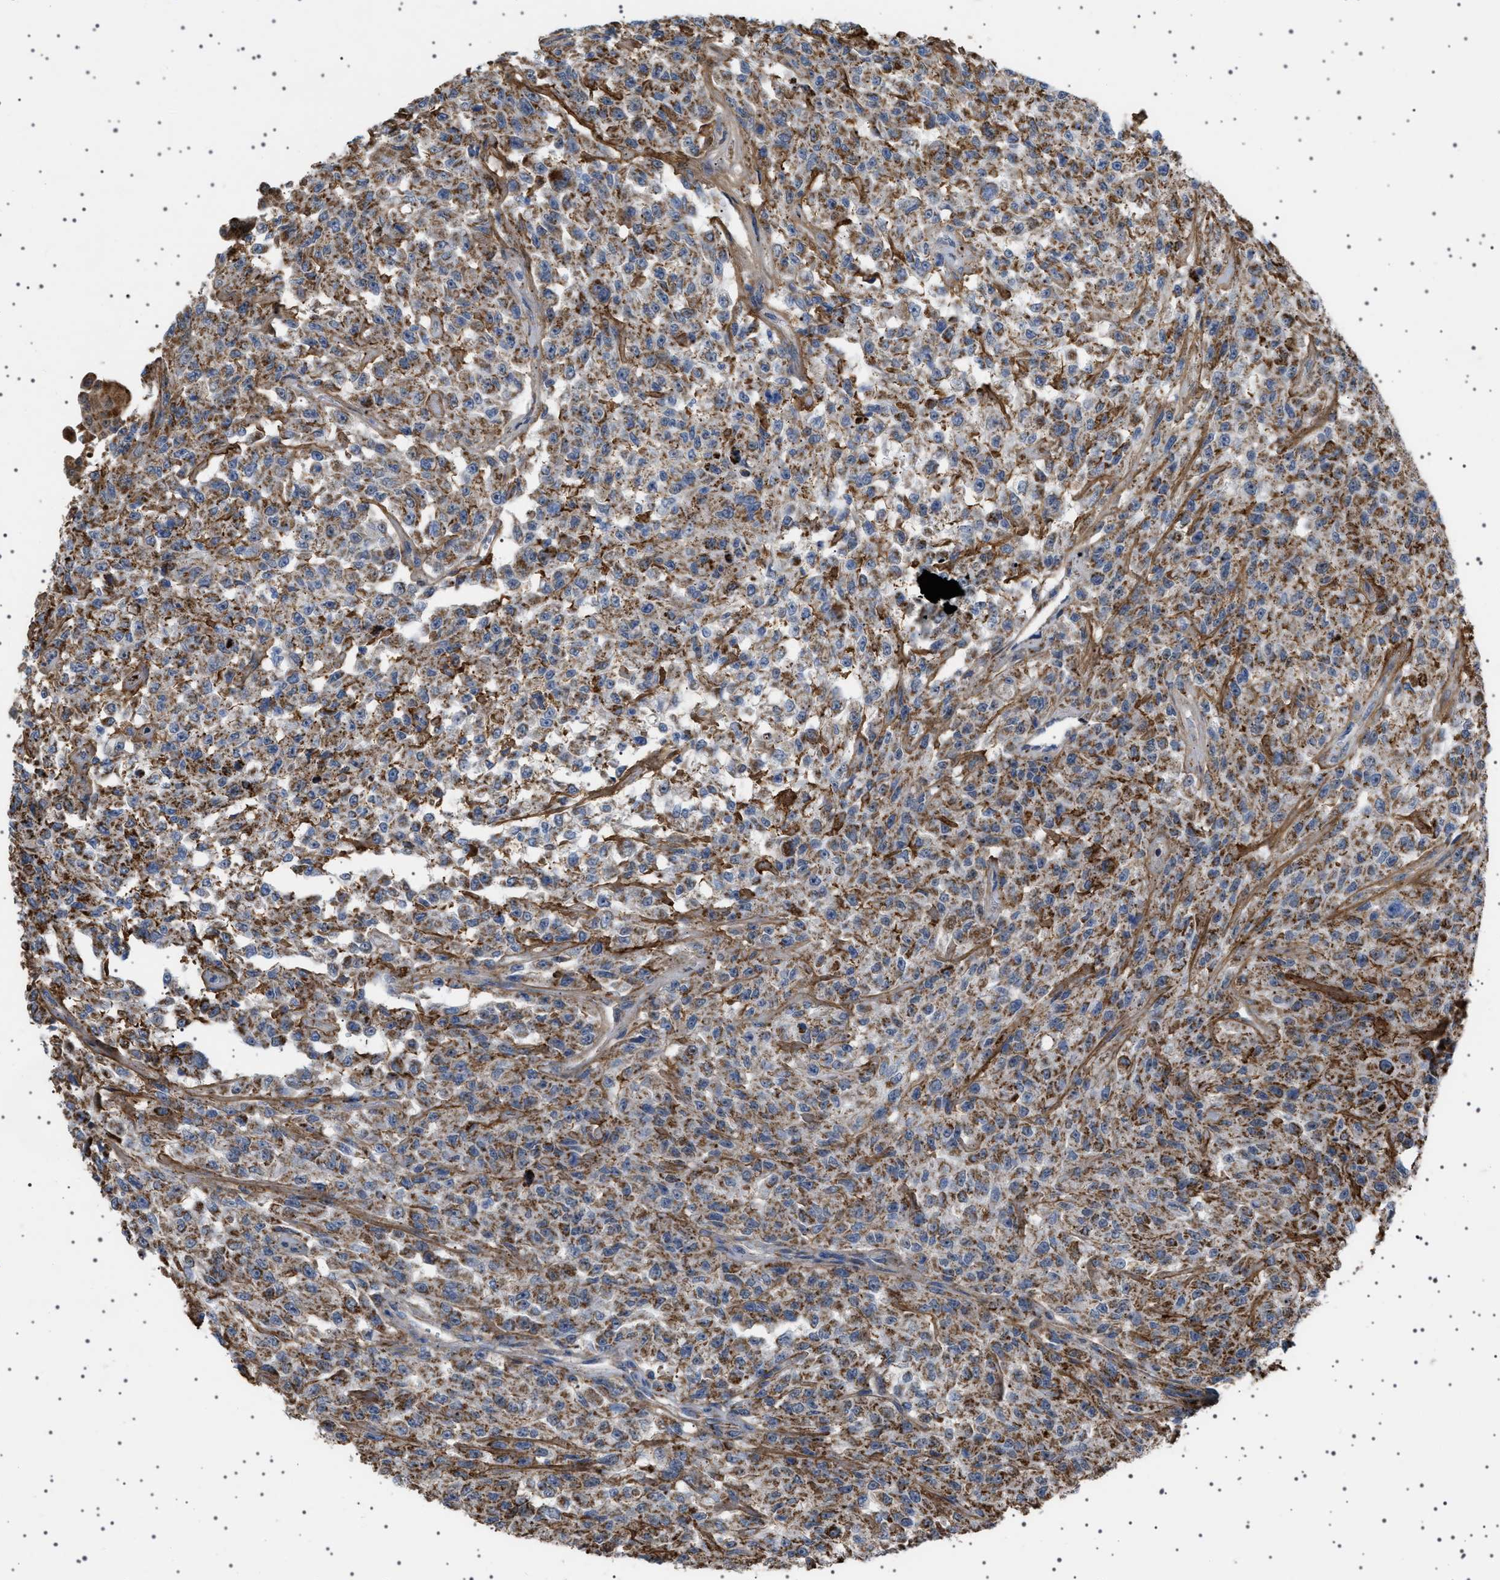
{"staining": {"intensity": "moderate", "quantity": ">75%", "location": "cytoplasmic/membranous"}, "tissue": "urothelial cancer", "cell_type": "Tumor cells", "image_type": "cancer", "snomed": [{"axis": "morphology", "description": "Urothelial carcinoma, High grade"}, {"axis": "topography", "description": "Urinary bladder"}], "caption": "Immunohistochemical staining of urothelial cancer displays medium levels of moderate cytoplasmic/membranous protein expression in about >75% of tumor cells.", "gene": "UBXN8", "patient": {"sex": "male", "age": 46}}